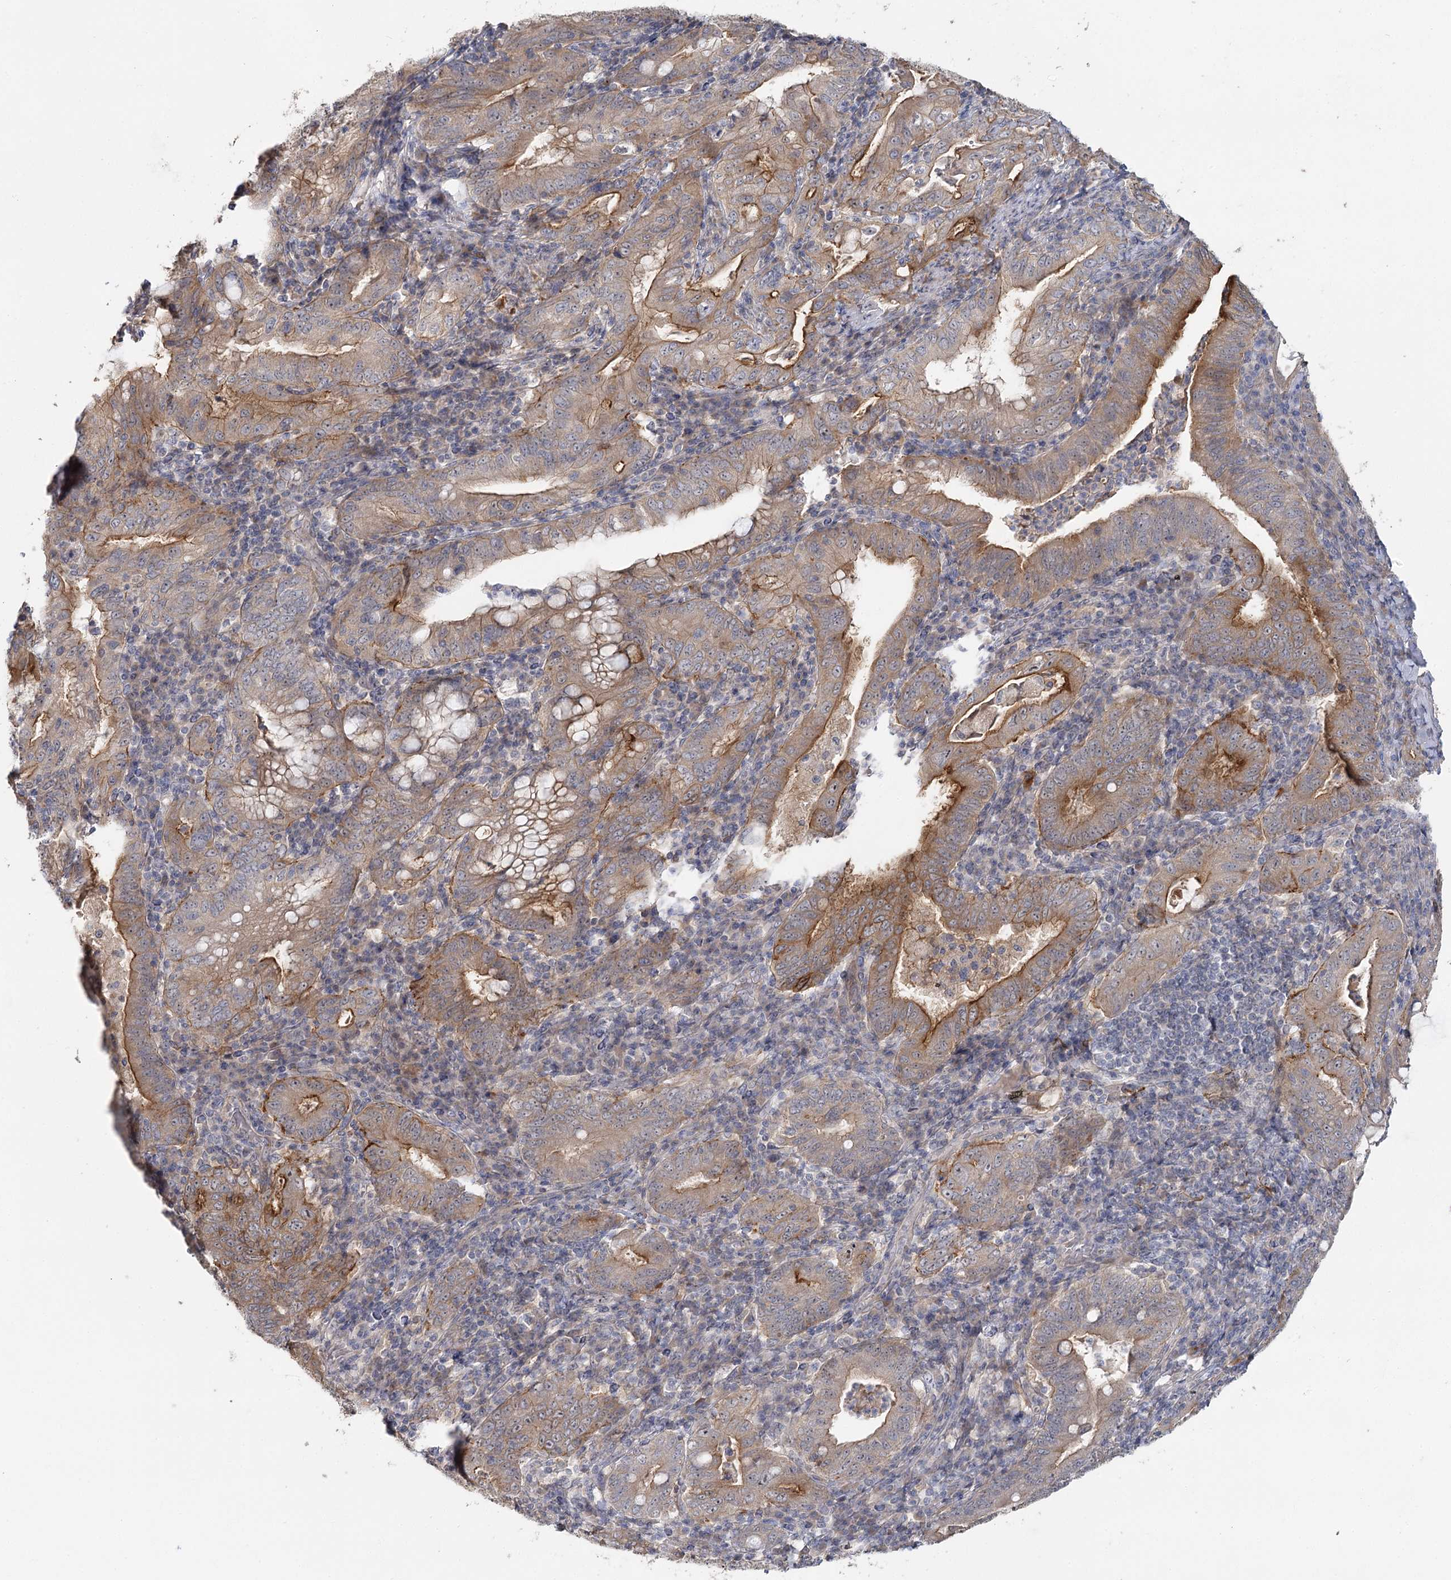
{"staining": {"intensity": "moderate", "quantity": "25%-75%", "location": "cytoplasmic/membranous"}, "tissue": "stomach cancer", "cell_type": "Tumor cells", "image_type": "cancer", "snomed": [{"axis": "morphology", "description": "Normal tissue, NOS"}, {"axis": "morphology", "description": "Adenocarcinoma, NOS"}, {"axis": "topography", "description": "Esophagus"}, {"axis": "topography", "description": "Stomach, upper"}, {"axis": "topography", "description": "Peripheral nerve tissue"}], "caption": "IHC of stomach cancer reveals medium levels of moderate cytoplasmic/membranous positivity in about 25%-75% of tumor cells.", "gene": "ANGPTL5", "patient": {"sex": "male", "age": 62}}